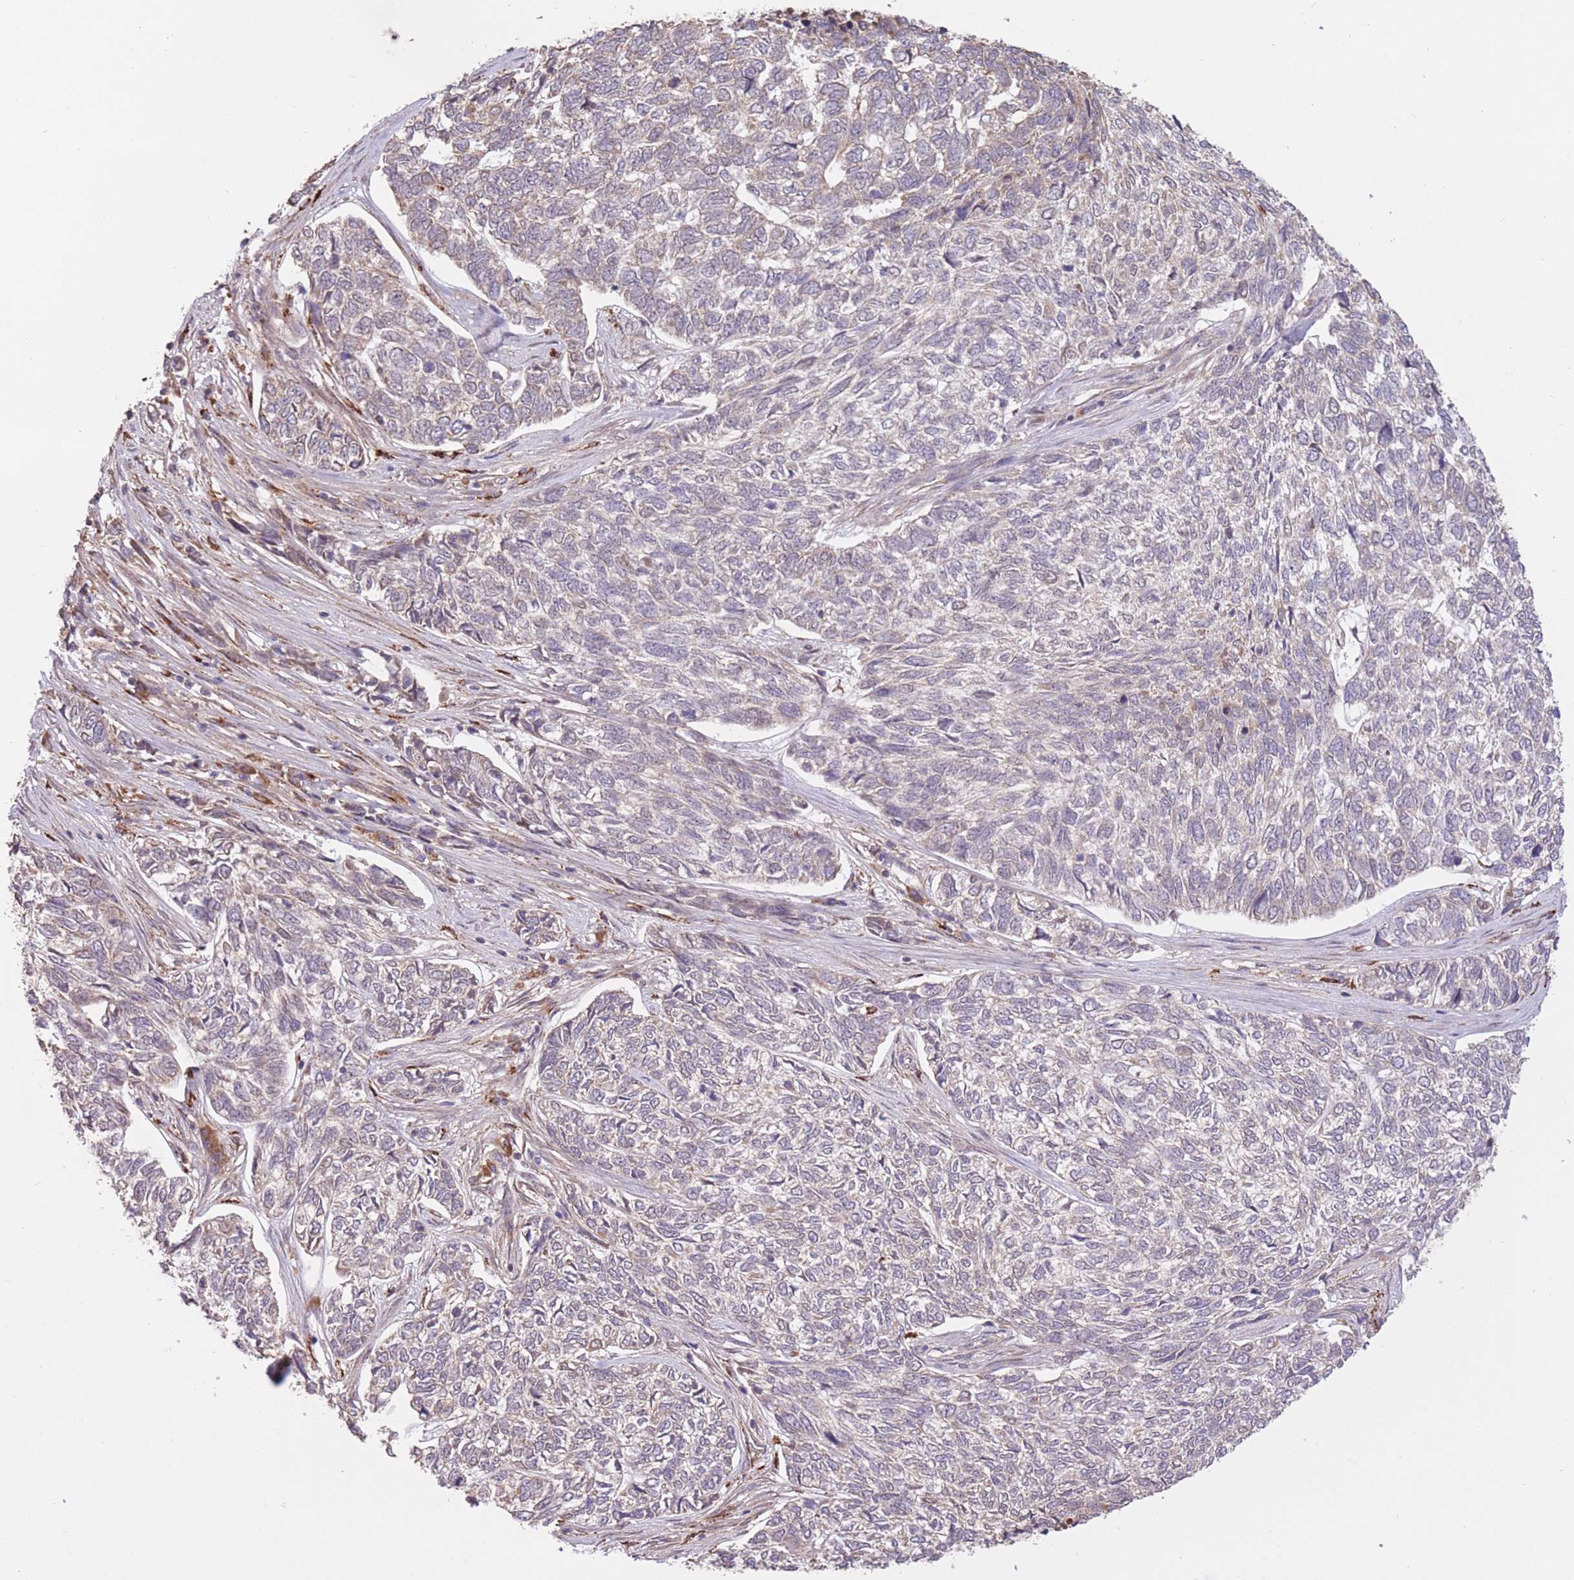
{"staining": {"intensity": "weak", "quantity": "<25%", "location": "cytoplasmic/membranous"}, "tissue": "skin cancer", "cell_type": "Tumor cells", "image_type": "cancer", "snomed": [{"axis": "morphology", "description": "Basal cell carcinoma"}, {"axis": "topography", "description": "Skin"}], "caption": "Tumor cells show no significant staining in basal cell carcinoma (skin).", "gene": "POLR3F", "patient": {"sex": "female", "age": 65}}